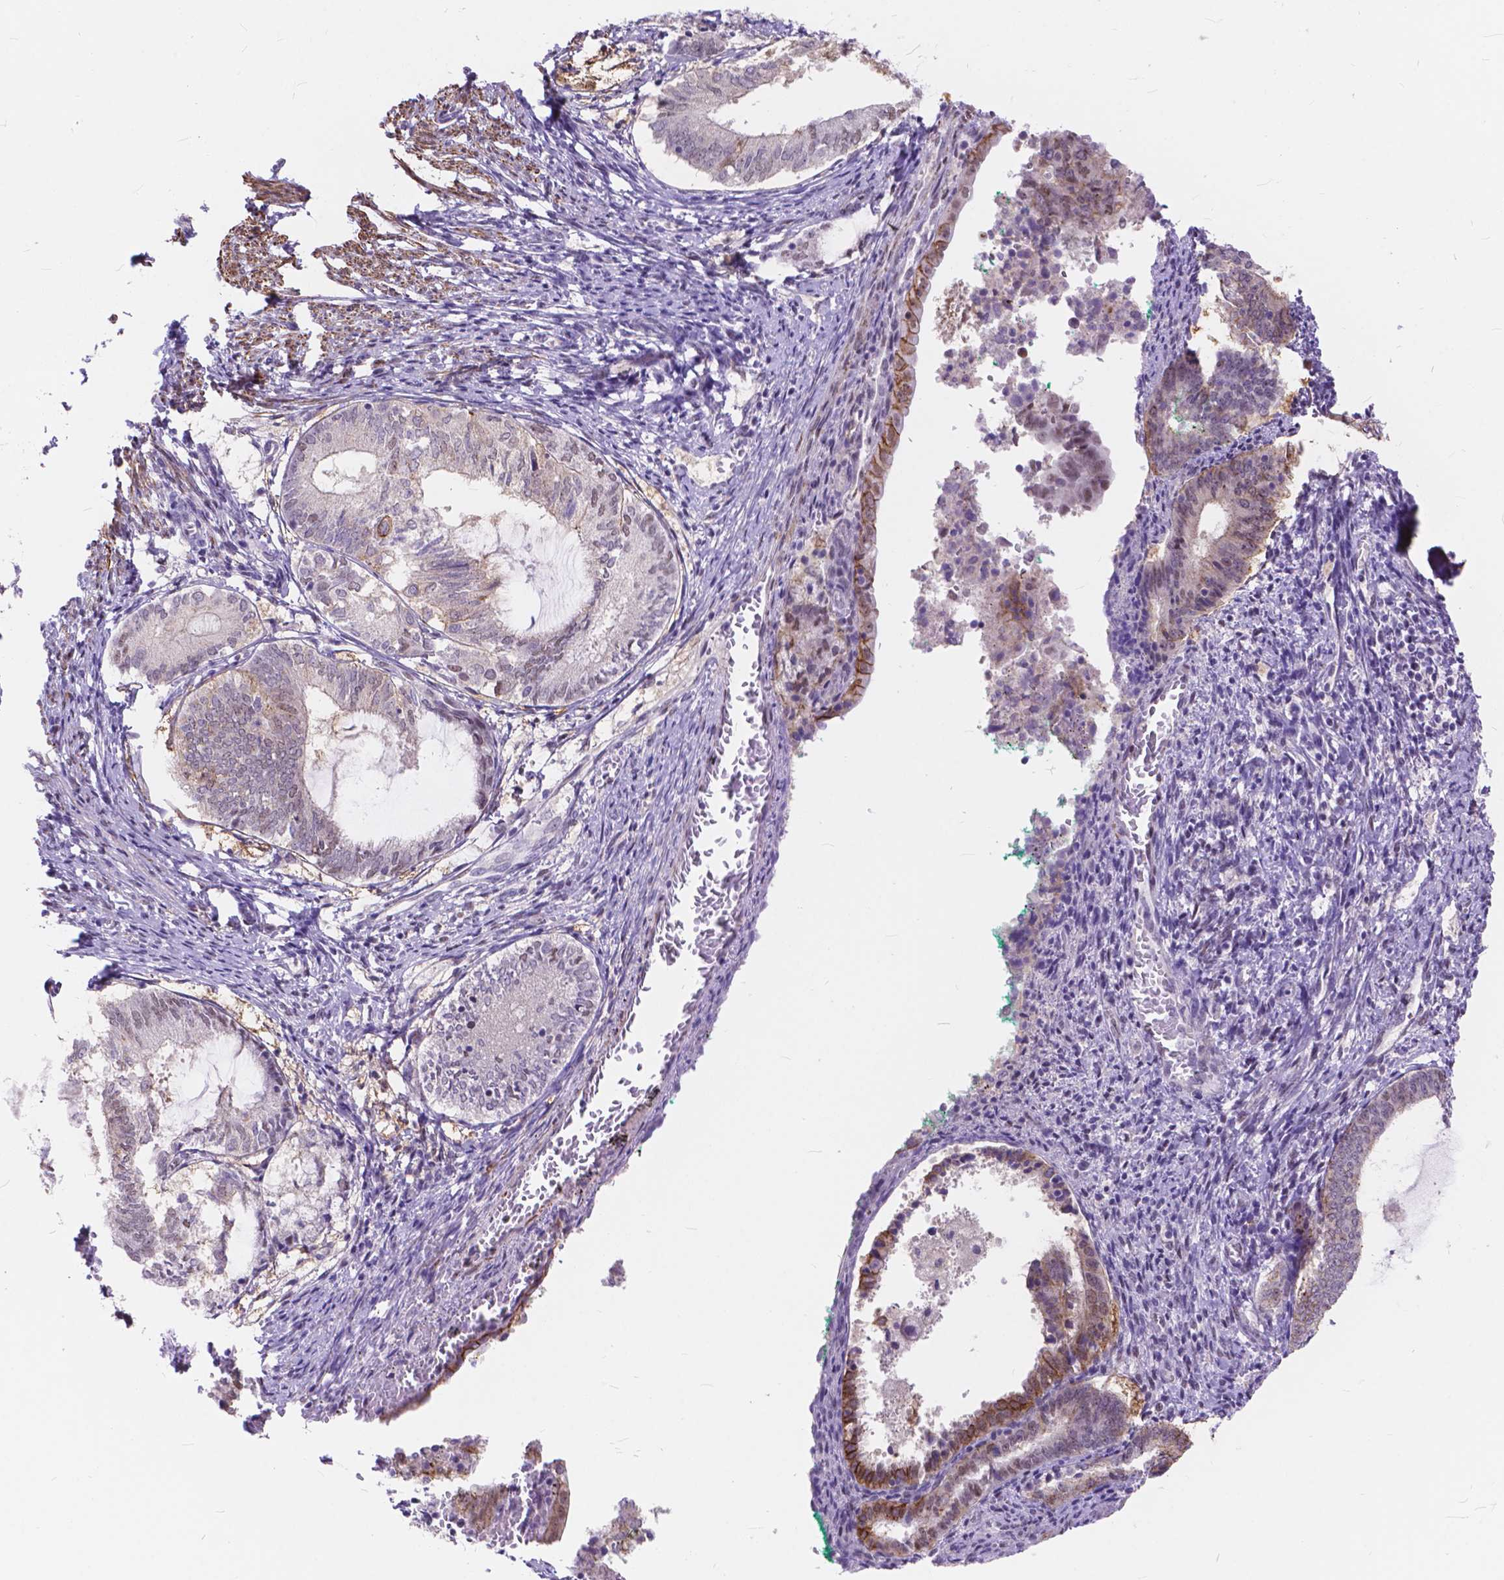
{"staining": {"intensity": "negative", "quantity": "none", "location": "none"}, "tissue": "endometrium", "cell_type": "Cells in endometrial stroma", "image_type": "normal", "snomed": [{"axis": "morphology", "description": "Normal tissue, NOS"}, {"axis": "topography", "description": "Endometrium"}], "caption": "Endometrium stained for a protein using IHC reveals no staining cells in endometrial stroma.", "gene": "MAN2C1", "patient": {"sex": "female", "age": 50}}